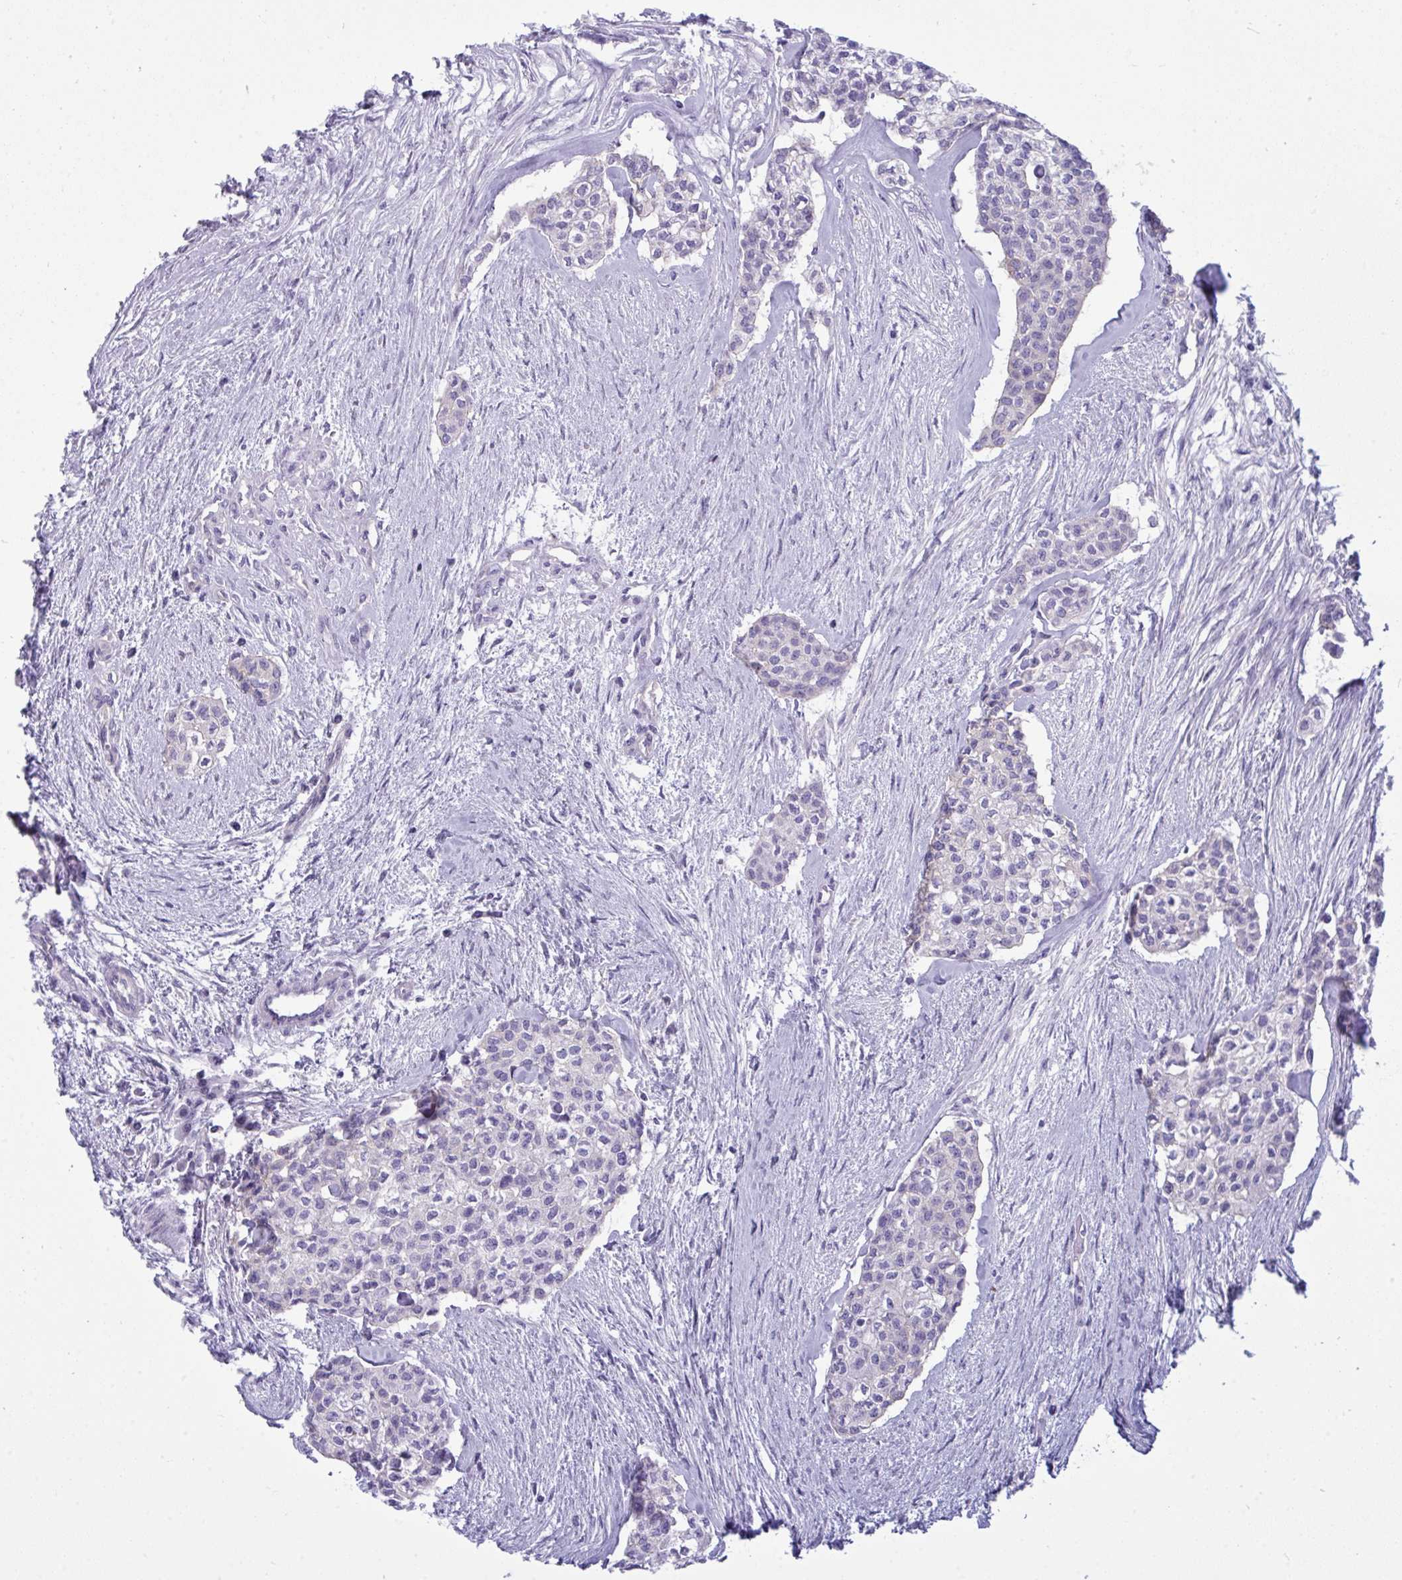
{"staining": {"intensity": "negative", "quantity": "none", "location": "none"}, "tissue": "head and neck cancer", "cell_type": "Tumor cells", "image_type": "cancer", "snomed": [{"axis": "morphology", "description": "Adenocarcinoma, NOS"}, {"axis": "topography", "description": "Head-Neck"}], "caption": "An image of human adenocarcinoma (head and neck) is negative for staining in tumor cells.", "gene": "MYH10", "patient": {"sex": "male", "age": 81}}